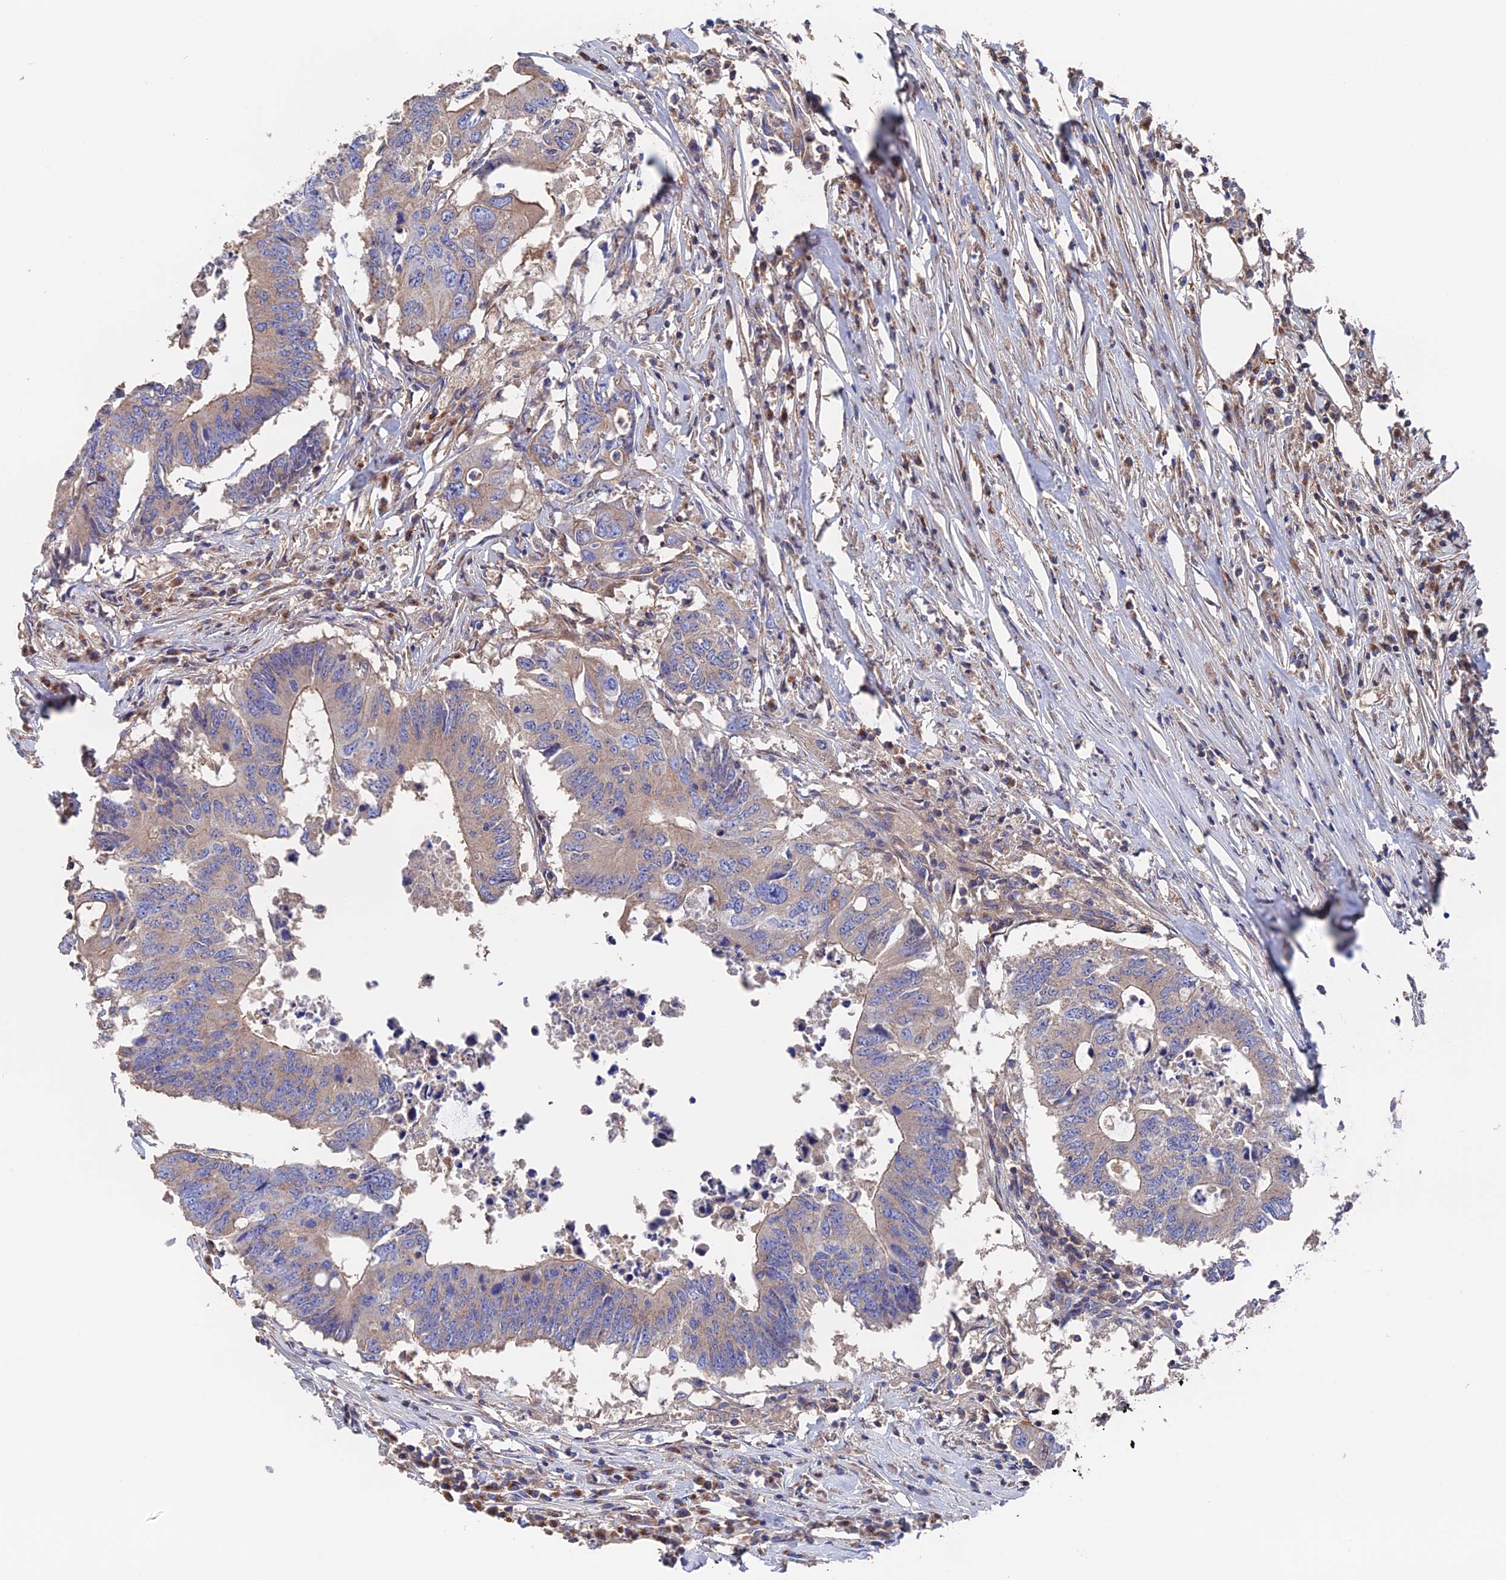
{"staining": {"intensity": "weak", "quantity": "25%-75%", "location": "cytoplasmic/membranous"}, "tissue": "colorectal cancer", "cell_type": "Tumor cells", "image_type": "cancer", "snomed": [{"axis": "morphology", "description": "Adenocarcinoma, NOS"}, {"axis": "topography", "description": "Colon"}], "caption": "Adenocarcinoma (colorectal) tissue demonstrates weak cytoplasmic/membranous staining in approximately 25%-75% of tumor cells, visualized by immunohistochemistry.", "gene": "HPF1", "patient": {"sex": "male", "age": 71}}